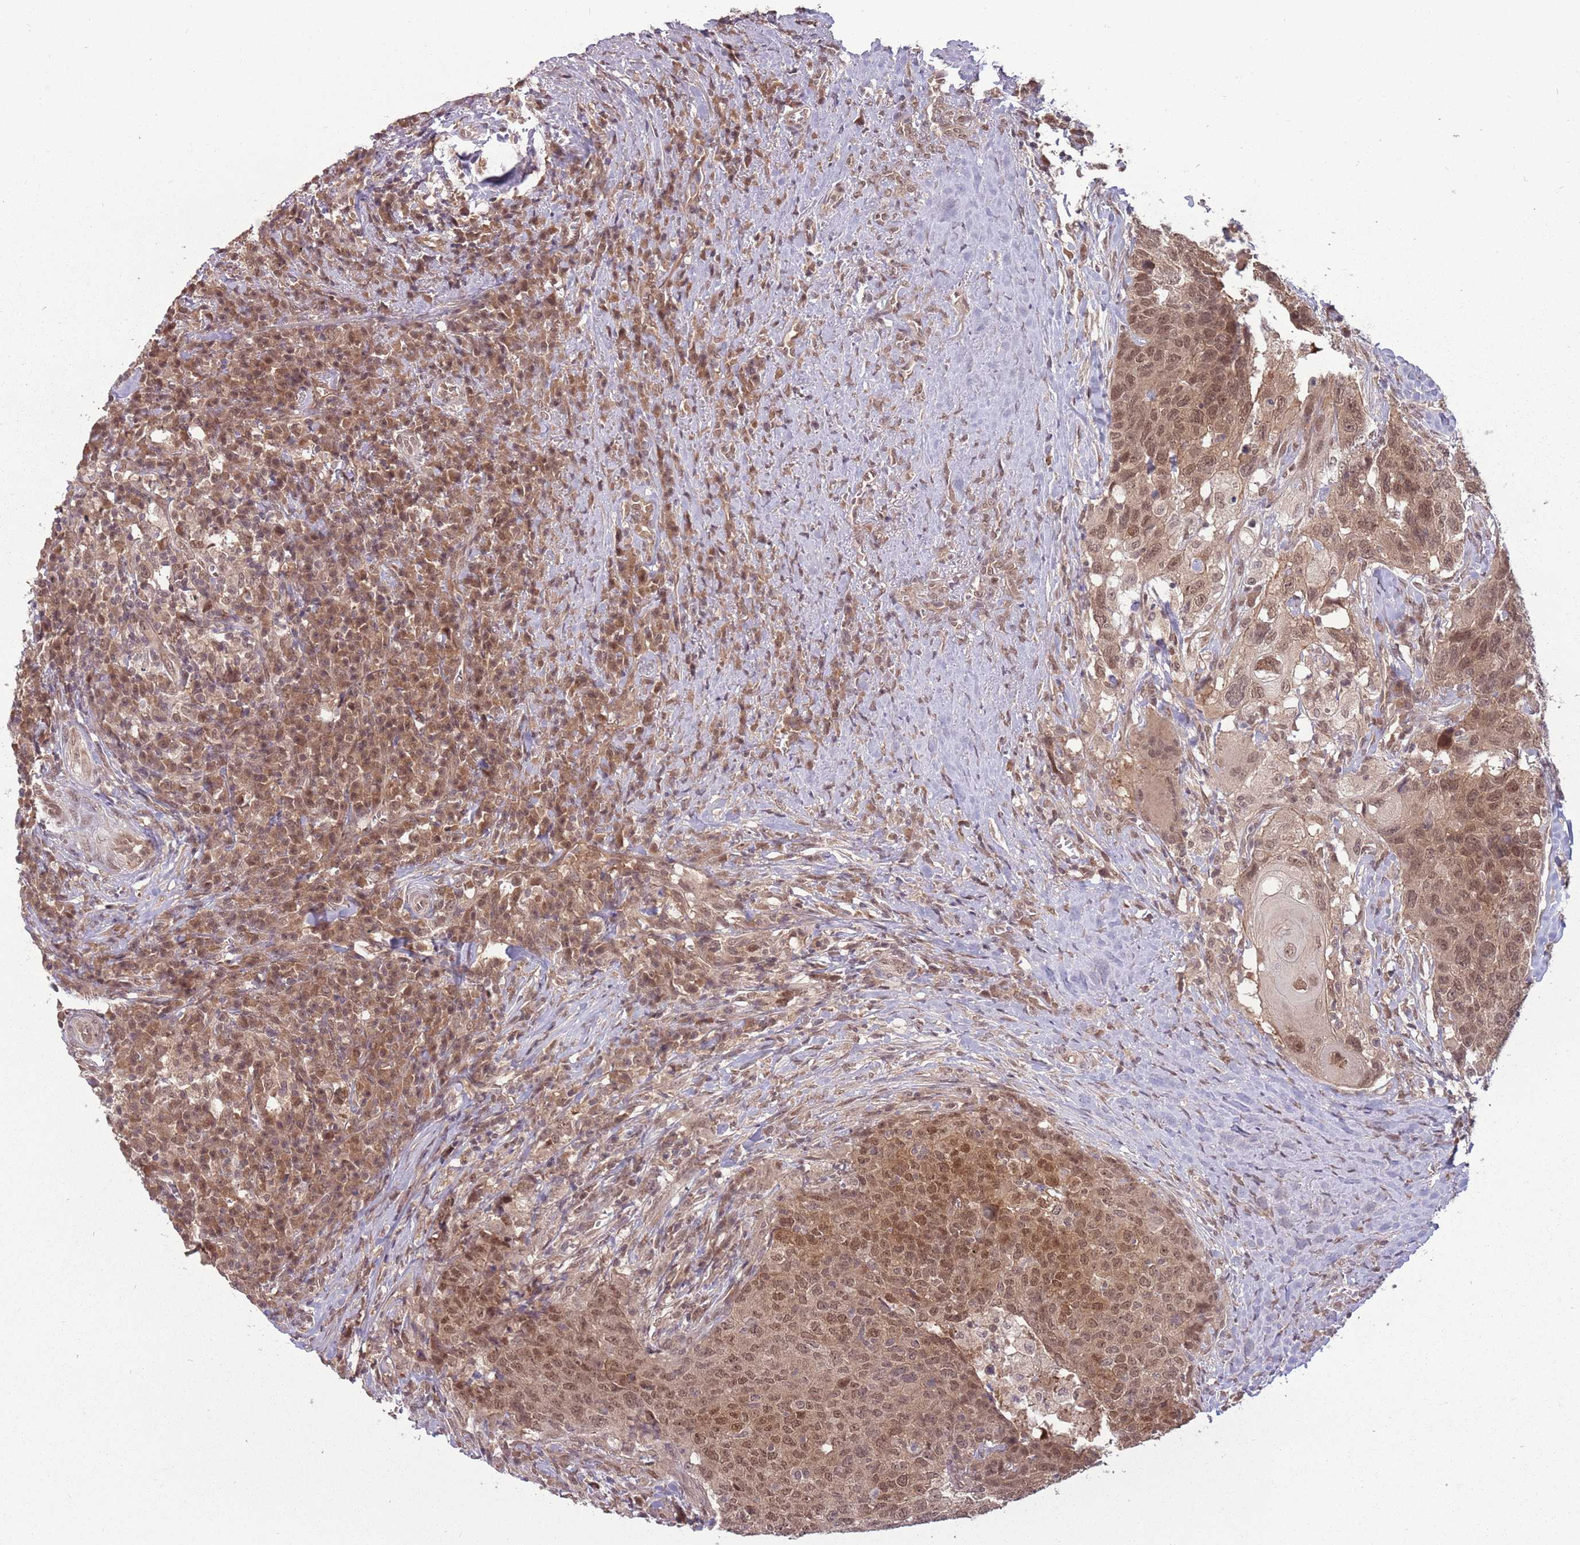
{"staining": {"intensity": "weak", "quantity": ">75%", "location": "cytoplasmic/membranous,nuclear"}, "tissue": "head and neck cancer", "cell_type": "Tumor cells", "image_type": "cancer", "snomed": [{"axis": "morphology", "description": "Squamous cell carcinoma, NOS"}, {"axis": "topography", "description": "Head-Neck"}], "caption": "Head and neck cancer (squamous cell carcinoma) stained for a protein displays weak cytoplasmic/membranous and nuclear positivity in tumor cells. (DAB (3,3'-diaminobenzidine) IHC, brown staining for protein, blue staining for nuclei).", "gene": "ADAMTS3", "patient": {"sex": "male", "age": 66}}